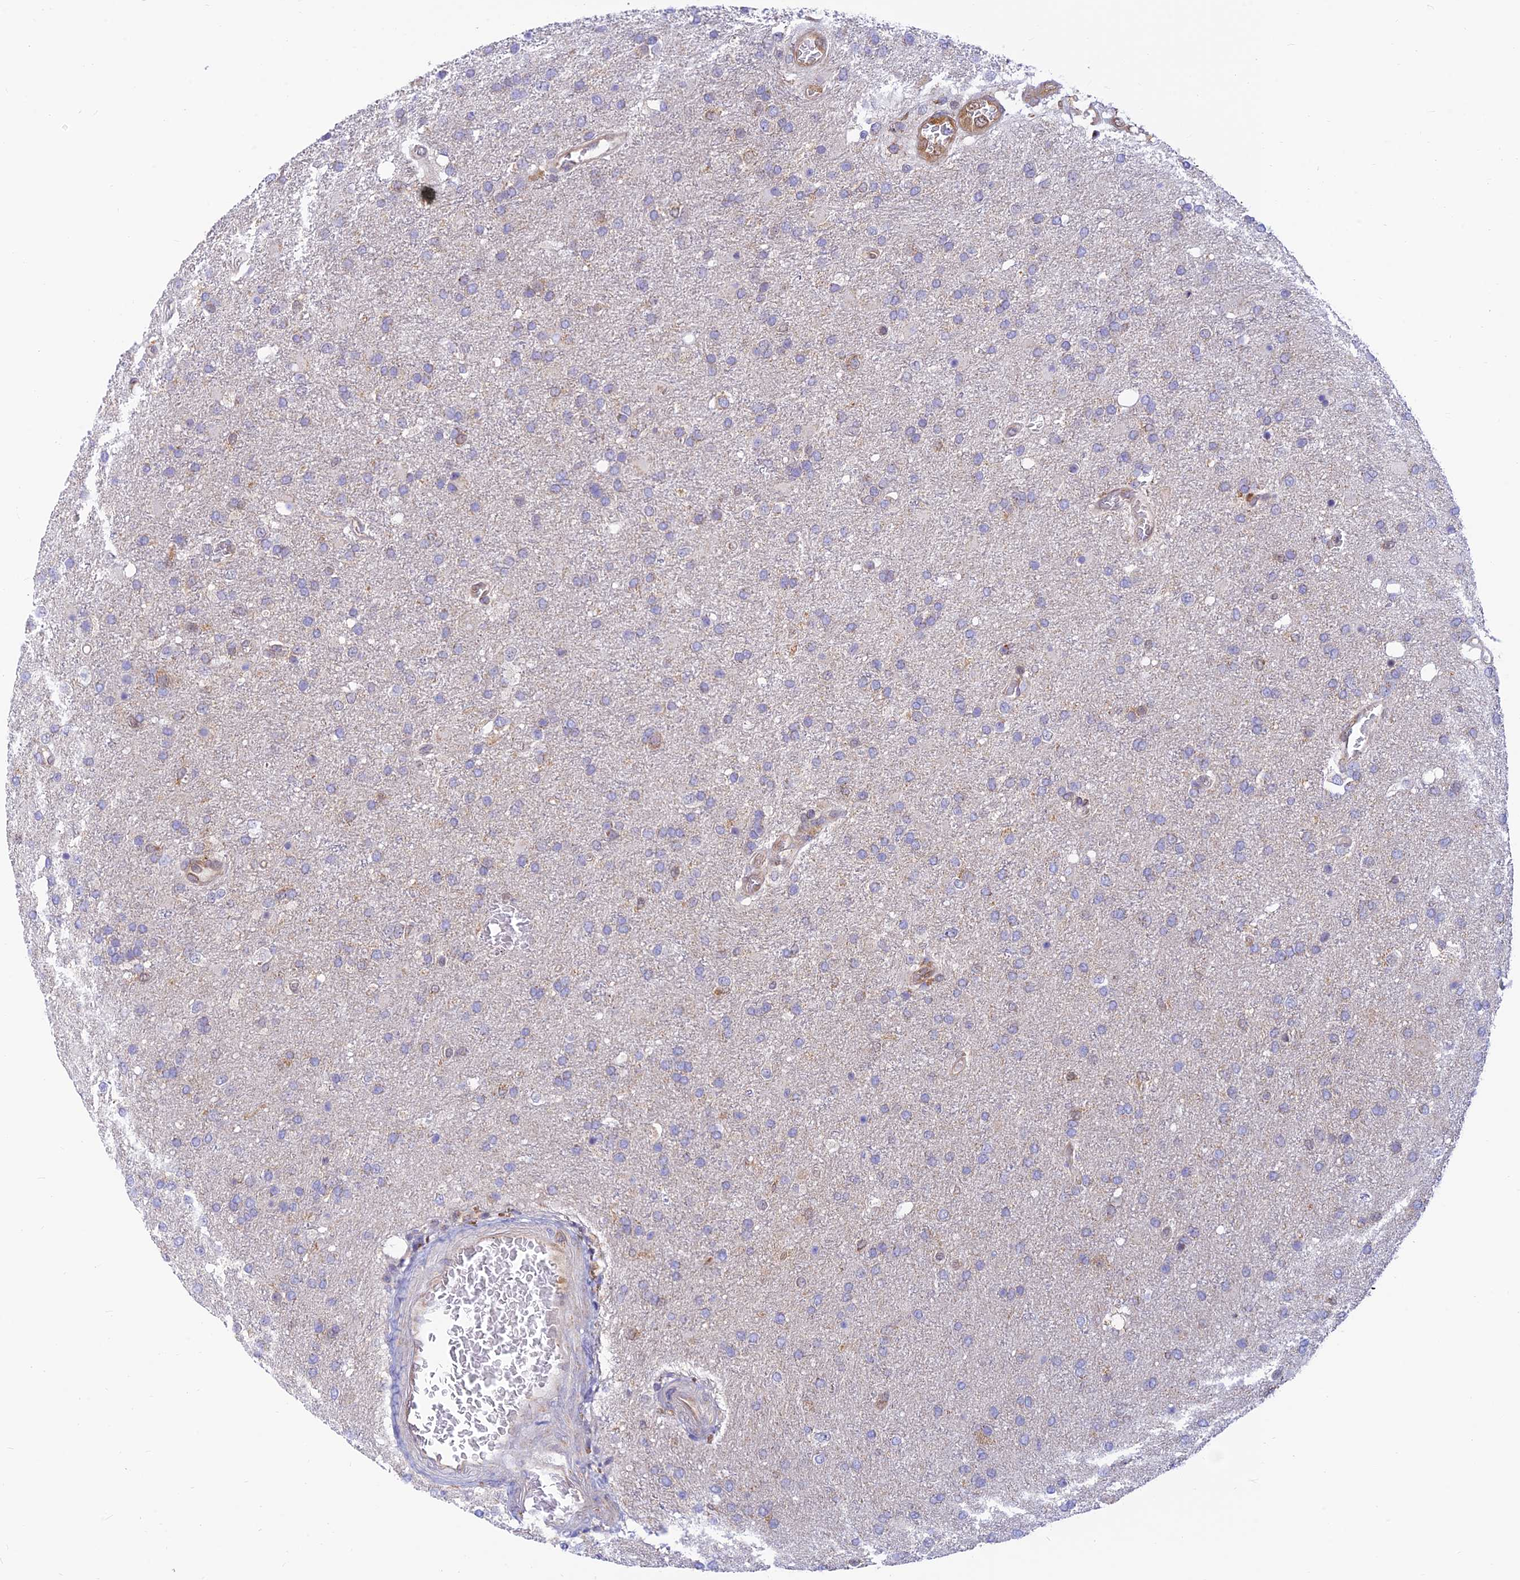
{"staining": {"intensity": "negative", "quantity": "none", "location": "none"}, "tissue": "glioma", "cell_type": "Tumor cells", "image_type": "cancer", "snomed": [{"axis": "morphology", "description": "Glioma, malignant, High grade"}, {"axis": "topography", "description": "Brain"}], "caption": "IHC histopathology image of neoplastic tissue: glioma stained with DAB displays no significant protein positivity in tumor cells.", "gene": "LYSMD2", "patient": {"sex": "female", "age": 74}}